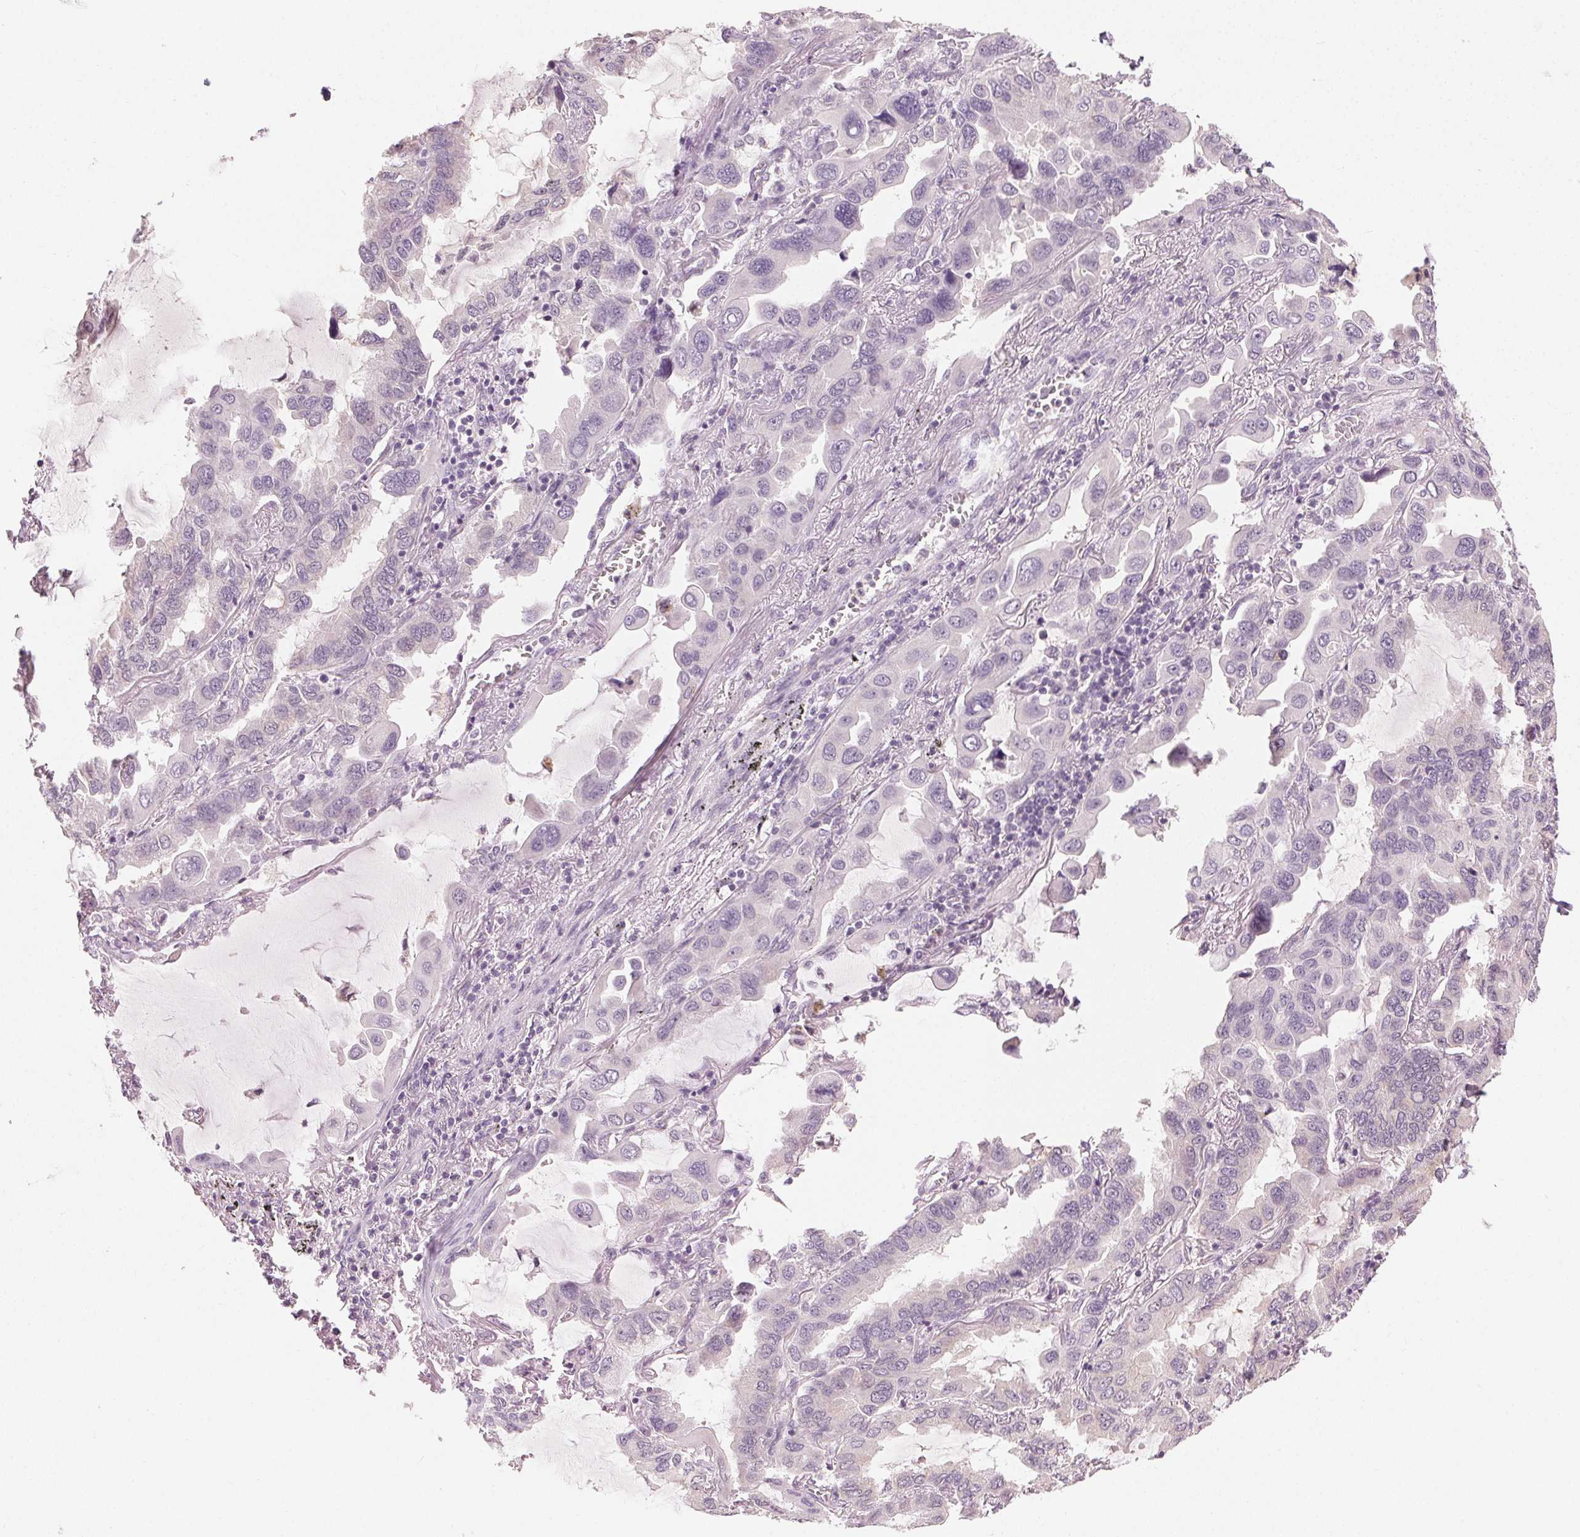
{"staining": {"intensity": "negative", "quantity": "none", "location": "none"}, "tissue": "lung cancer", "cell_type": "Tumor cells", "image_type": "cancer", "snomed": [{"axis": "morphology", "description": "Adenocarcinoma, NOS"}, {"axis": "topography", "description": "Lung"}], "caption": "DAB (3,3'-diaminobenzidine) immunohistochemical staining of lung cancer (adenocarcinoma) reveals no significant positivity in tumor cells.", "gene": "CLTRN", "patient": {"sex": "male", "age": 64}}